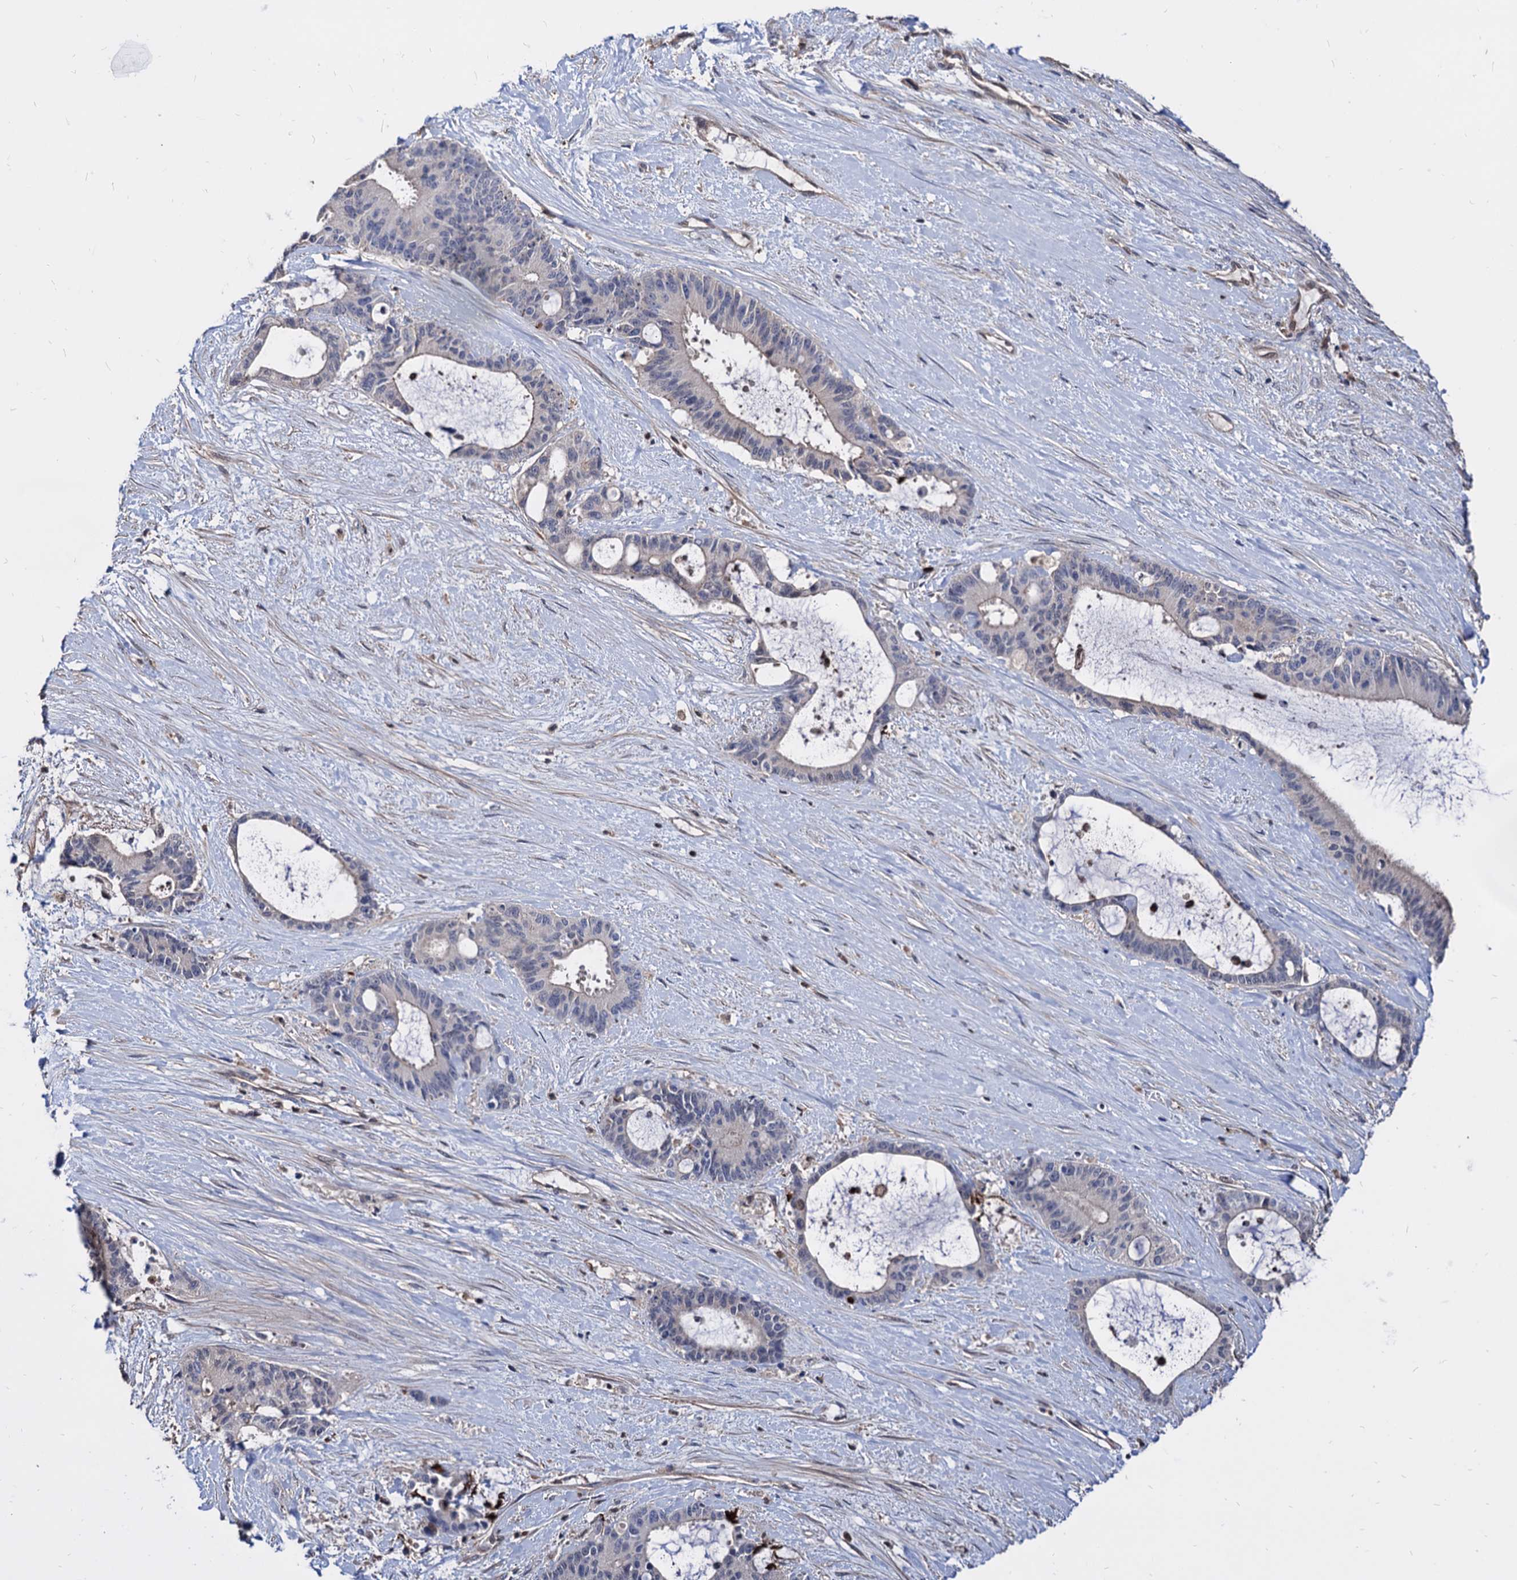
{"staining": {"intensity": "negative", "quantity": "none", "location": "none"}, "tissue": "liver cancer", "cell_type": "Tumor cells", "image_type": "cancer", "snomed": [{"axis": "morphology", "description": "Normal tissue, NOS"}, {"axis": "morphology", "description": "Cholangiocarcinoma"}, {"axis": "topography", "description": "Liver"}, {"axis": "topography", "description": "Peripheral nerve tissue"}], "caption": "IHC of human liver cancer demonstrates no staining in tumor cells. (DAB IHC with hematoxylin counter stain).", "gene": "CPPED1", "patient": {"sex": "female", "age": 73}}